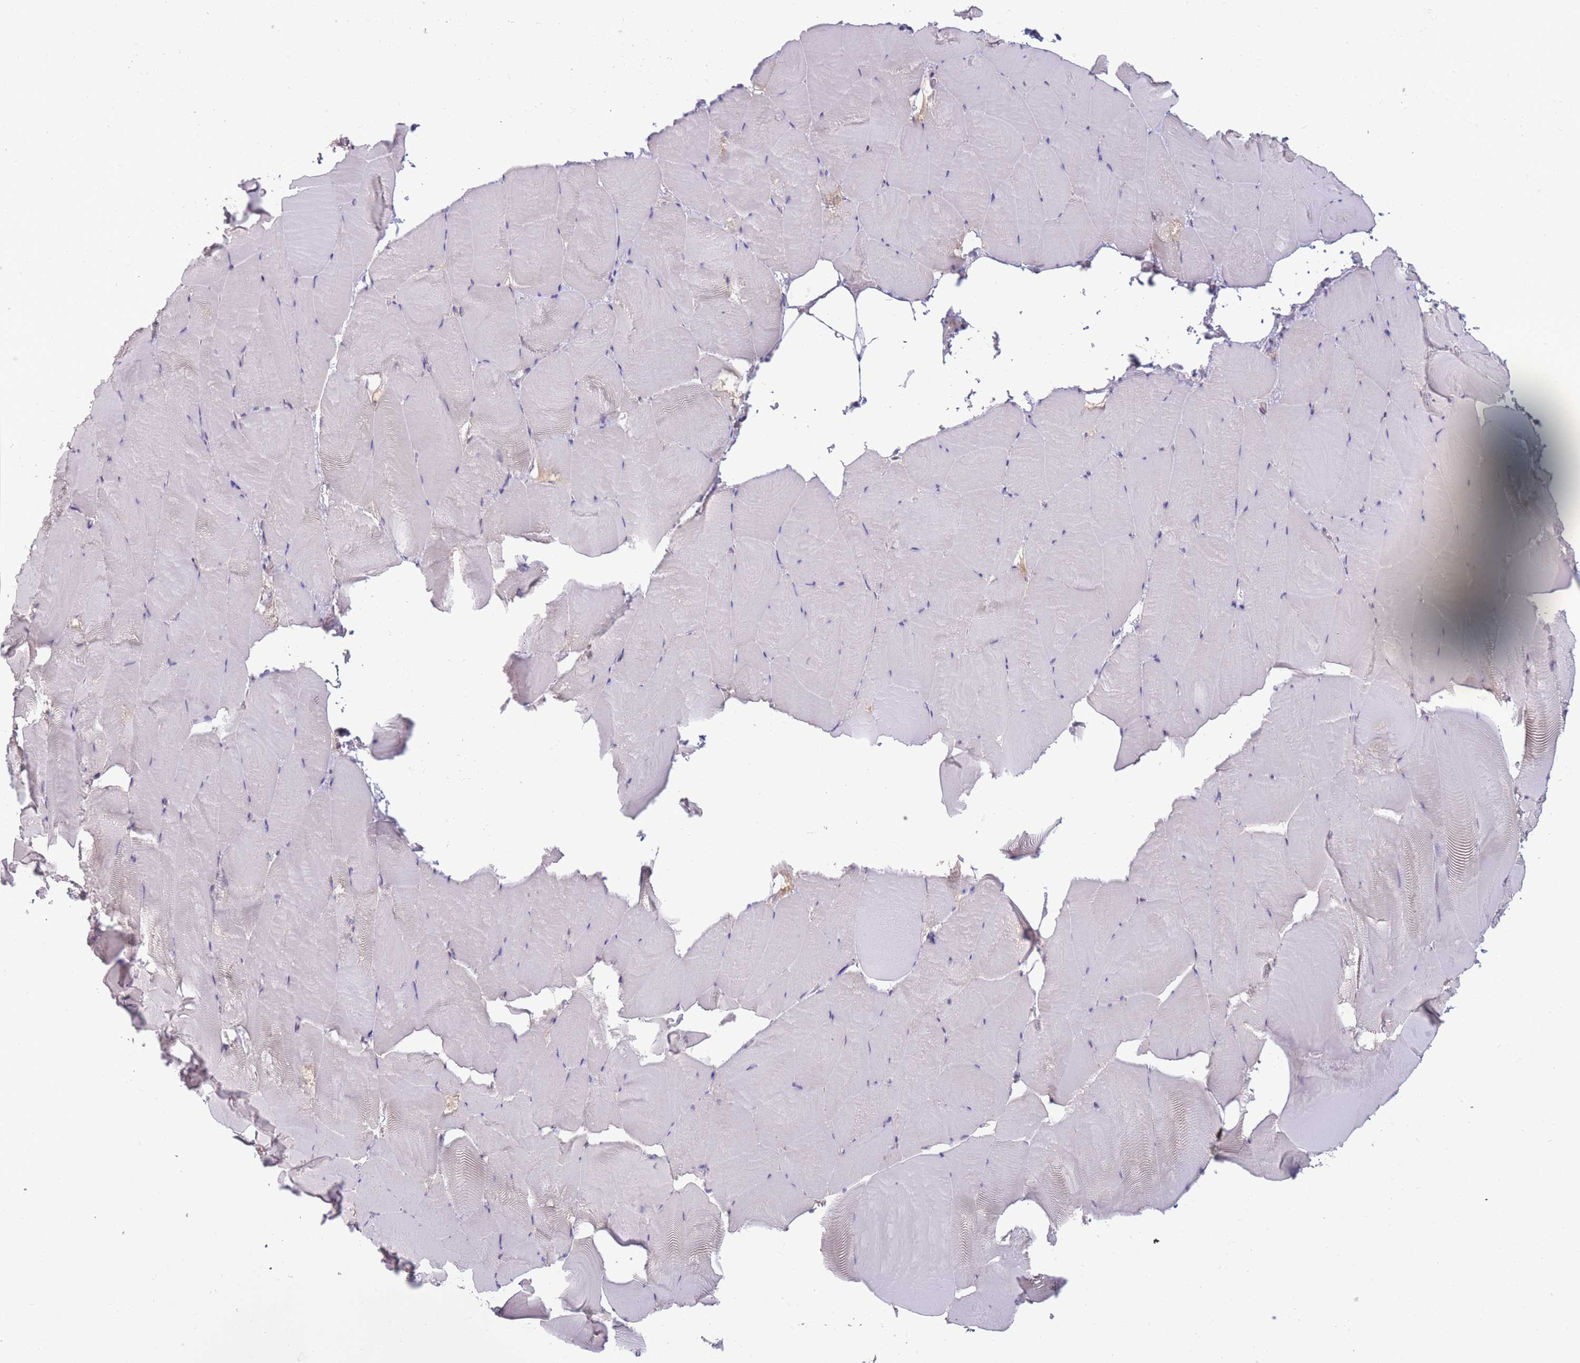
{"staining": {"intensity": "negative", "quantity": "none", "location": "none"}, "tissue": "skeletal muscle", "cell_type": "Myocytes", "image_type": "normal", "snomed": [{"axis": "morphology", "description": "Normal tissue, NOS"}, {"axis": "topography", "description": "Skeletal muscle"}], "caption": "This is an immunohistochemistry (IHC) histopathology image of unremarkable human skeletal muscle. There is no staining in myocytes.", "gene": "TMEM121", "patient": {"sex": "female", "age": 64}}